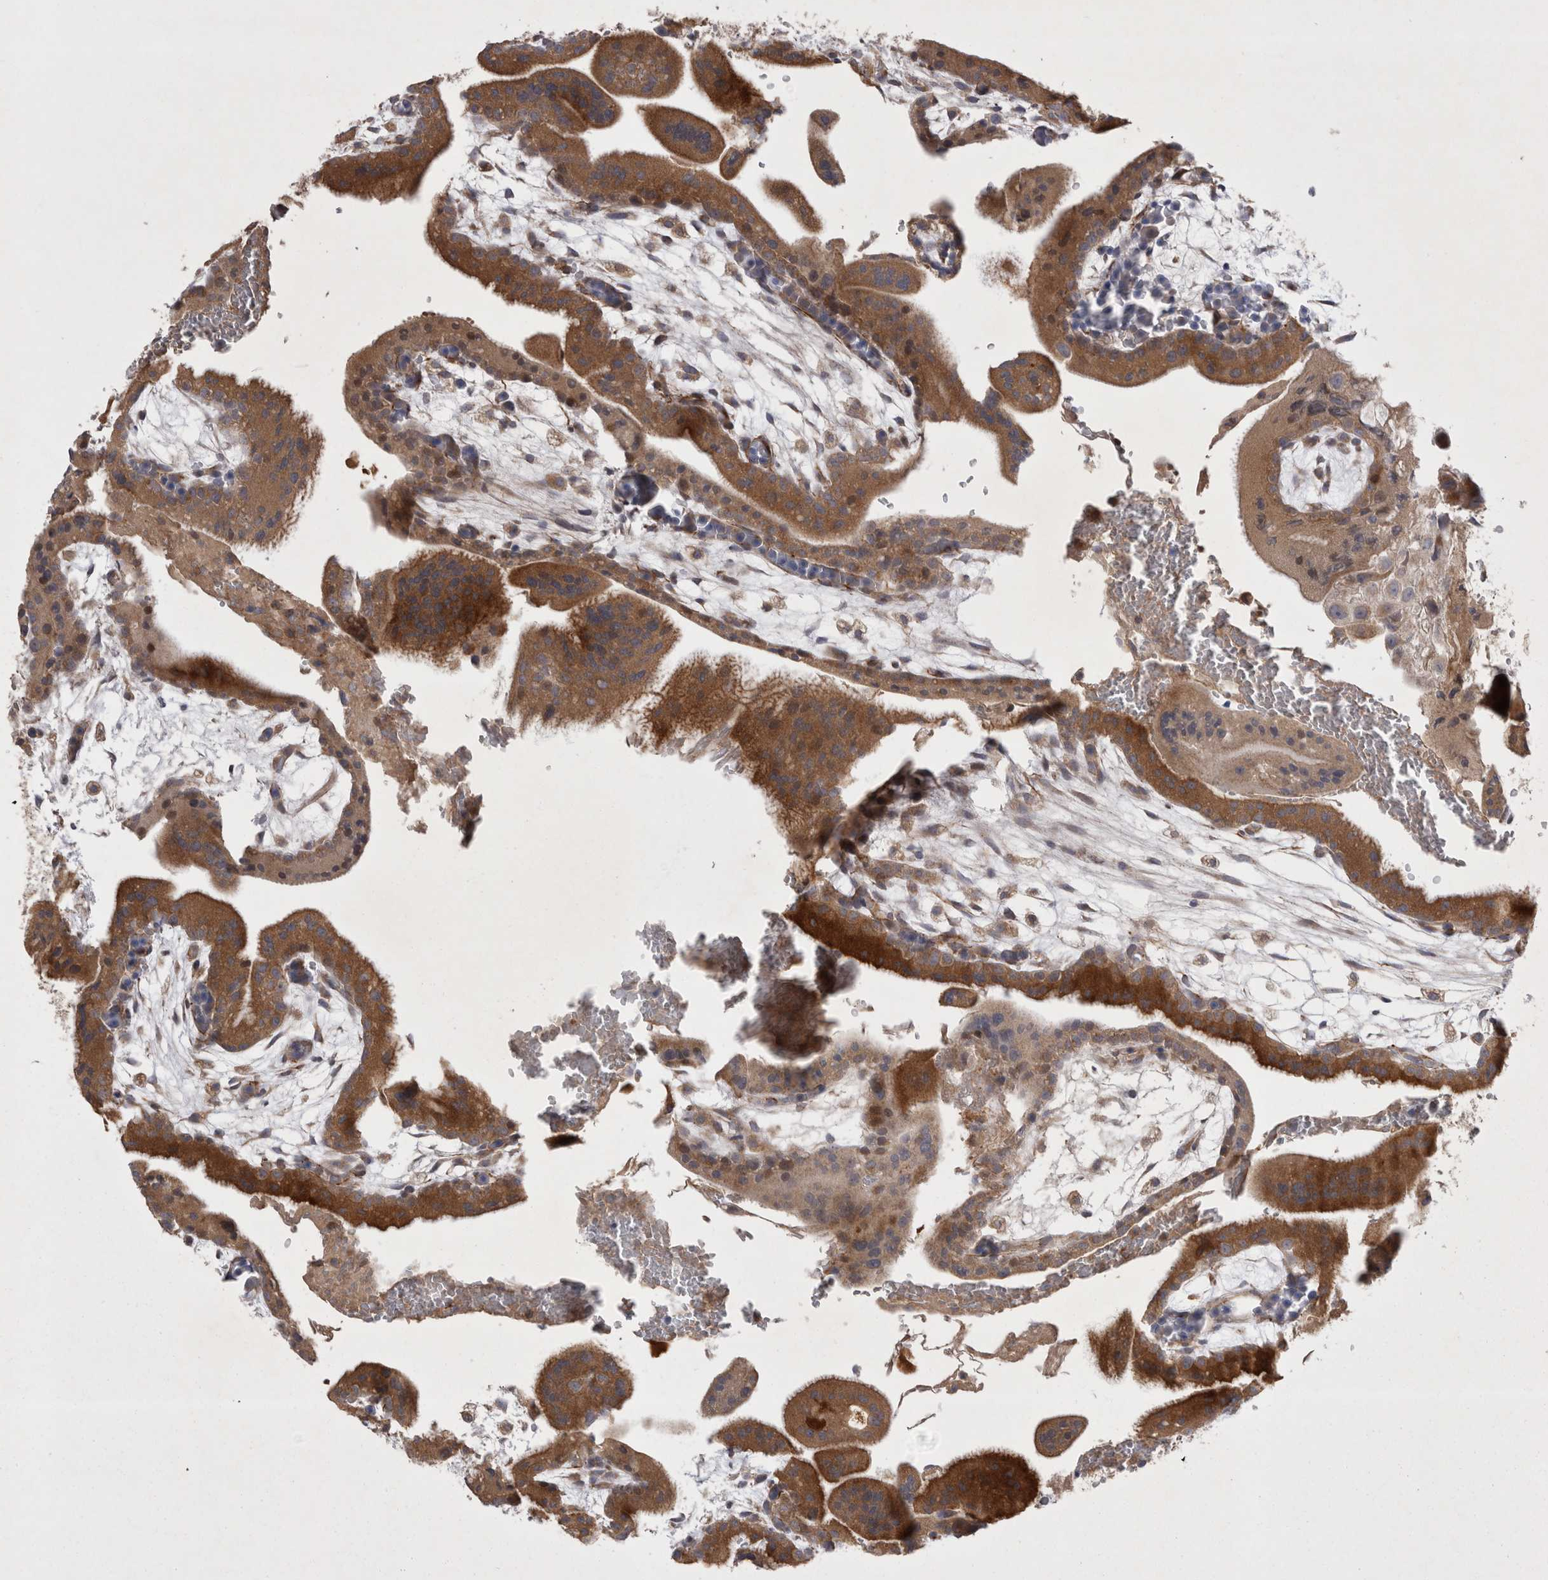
{"staining": {"intensity": "strong", "quantity": "<25%", "location": "cytoplasmic/membranous"}, "tissue": "placenta", "cell_type": "Decidual cells", "image_type": "normal", "snomed": [{"axis": "morphology", "description": "Normal tissue, NOS"}, {"axis": "topography", "description": "Placenta"}], "caption": "Brown immunohistochemical staining in normal human placenta displays strong cytoplasmic/membranous staining in approximately <25% of decidual cells. The protein of interest is stained brown, and the nuclei are stained in blue (DAB (3,3'-diaminobenzidine) IHC with brightfield microscopy, high magnification).", "gene": "TSPOAP1", "patient": {"sex": "female", "age": 35}}